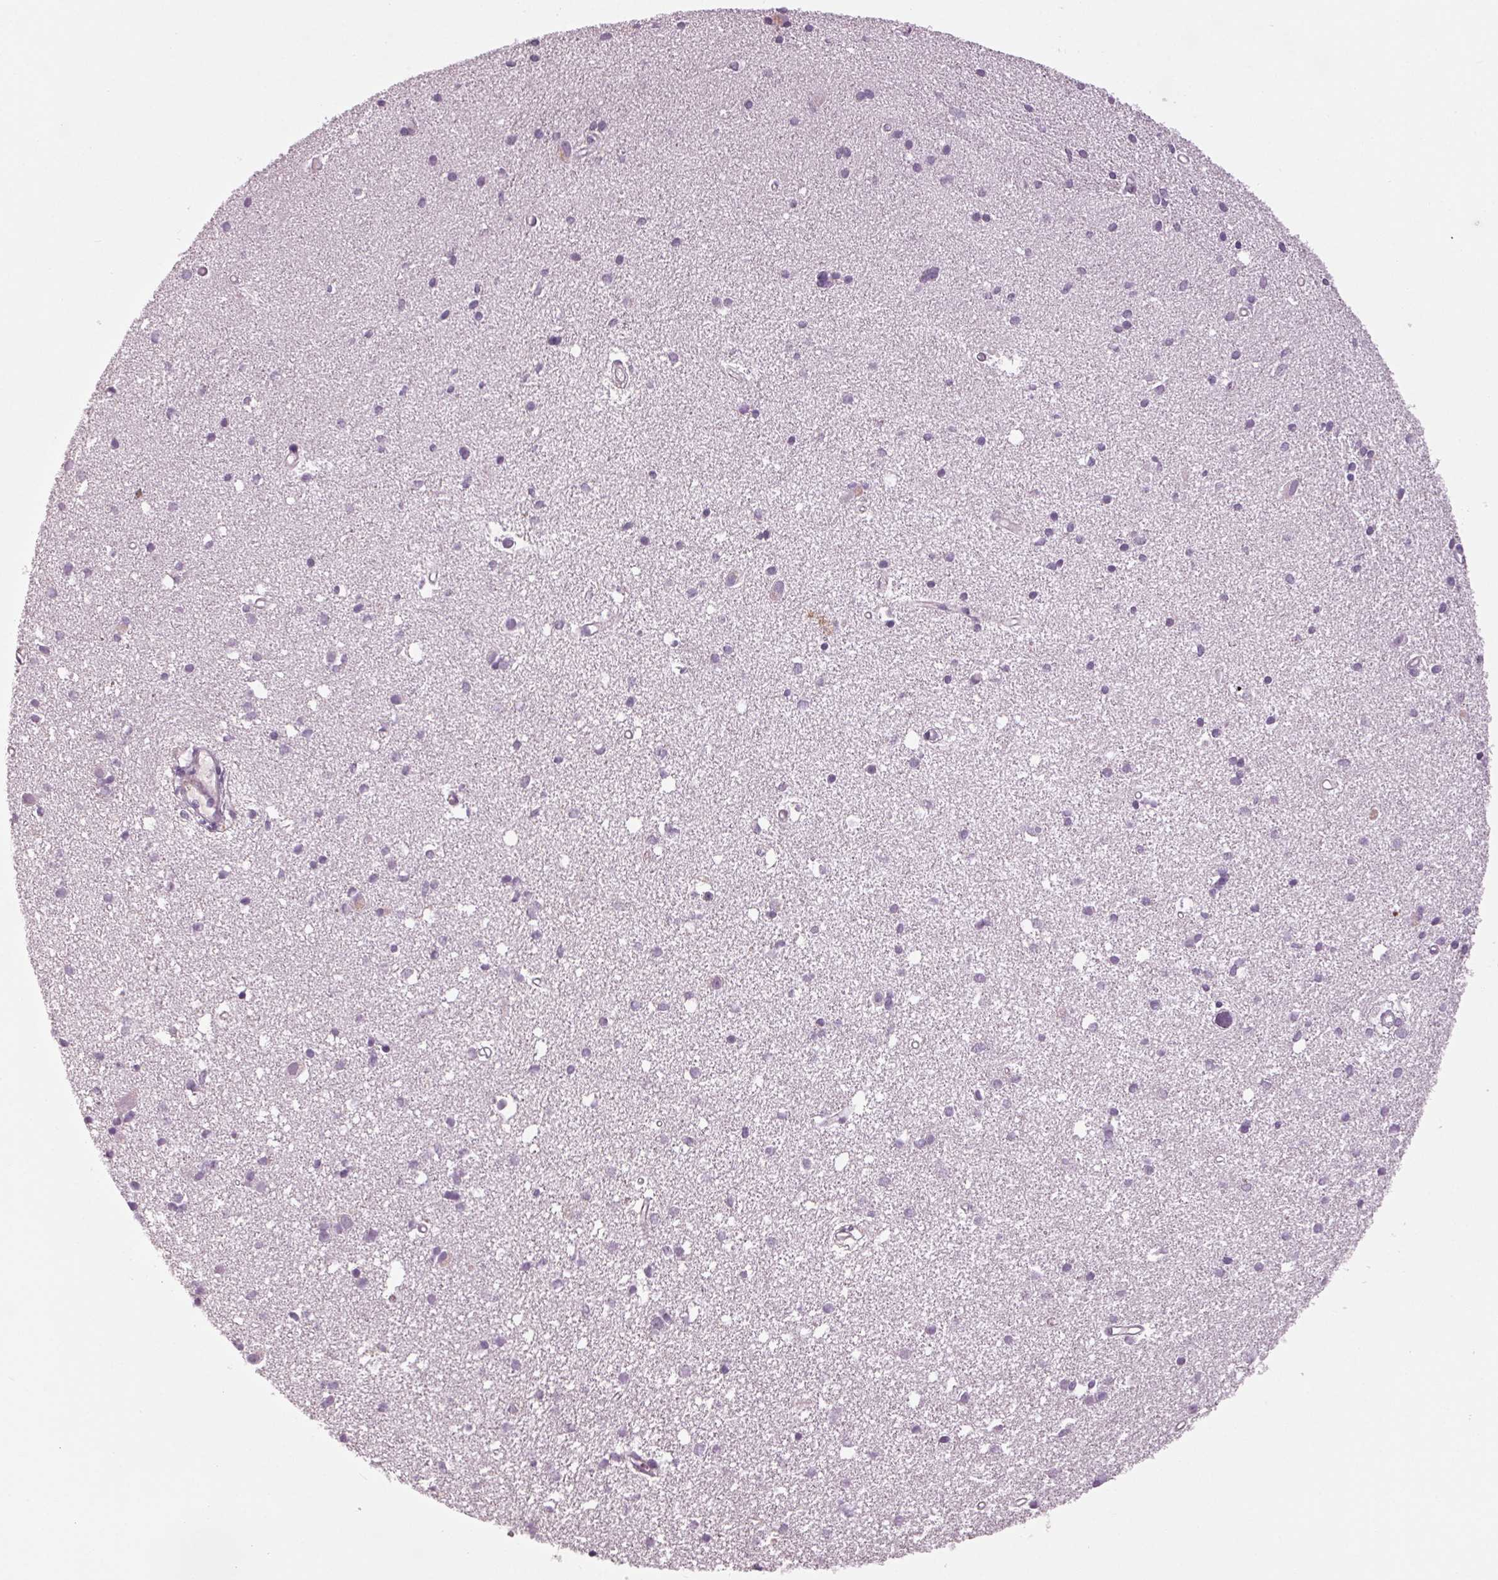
{"staining": {"intensity": "negative", "quantity": "none", "location": "none"}, "tissue": "cerebral cortex", "cell_type": "Endothelial cells", "image_type": "normal", "snomed": [{"axis": "morphology", "description": "Normal tissue, NOS"}, {"axis": "morphology", "description": "Glioma, malignant, High grade"}, {"axis": "topography", "description": "Cerebral cortex"}], "caption": "Cerebral cortex was stained to show a protein in brown. There is no significant staining in endothelial cells. Brightfield microscopy of immunohistochemistry (IHC) stained with DAB (3,3'-diaminobenzidine) (brown) and hematoxylin (blue), captured at high magnification.", "gene": "CYP3A43", "patient": {"sex": "male", "age": 71}}